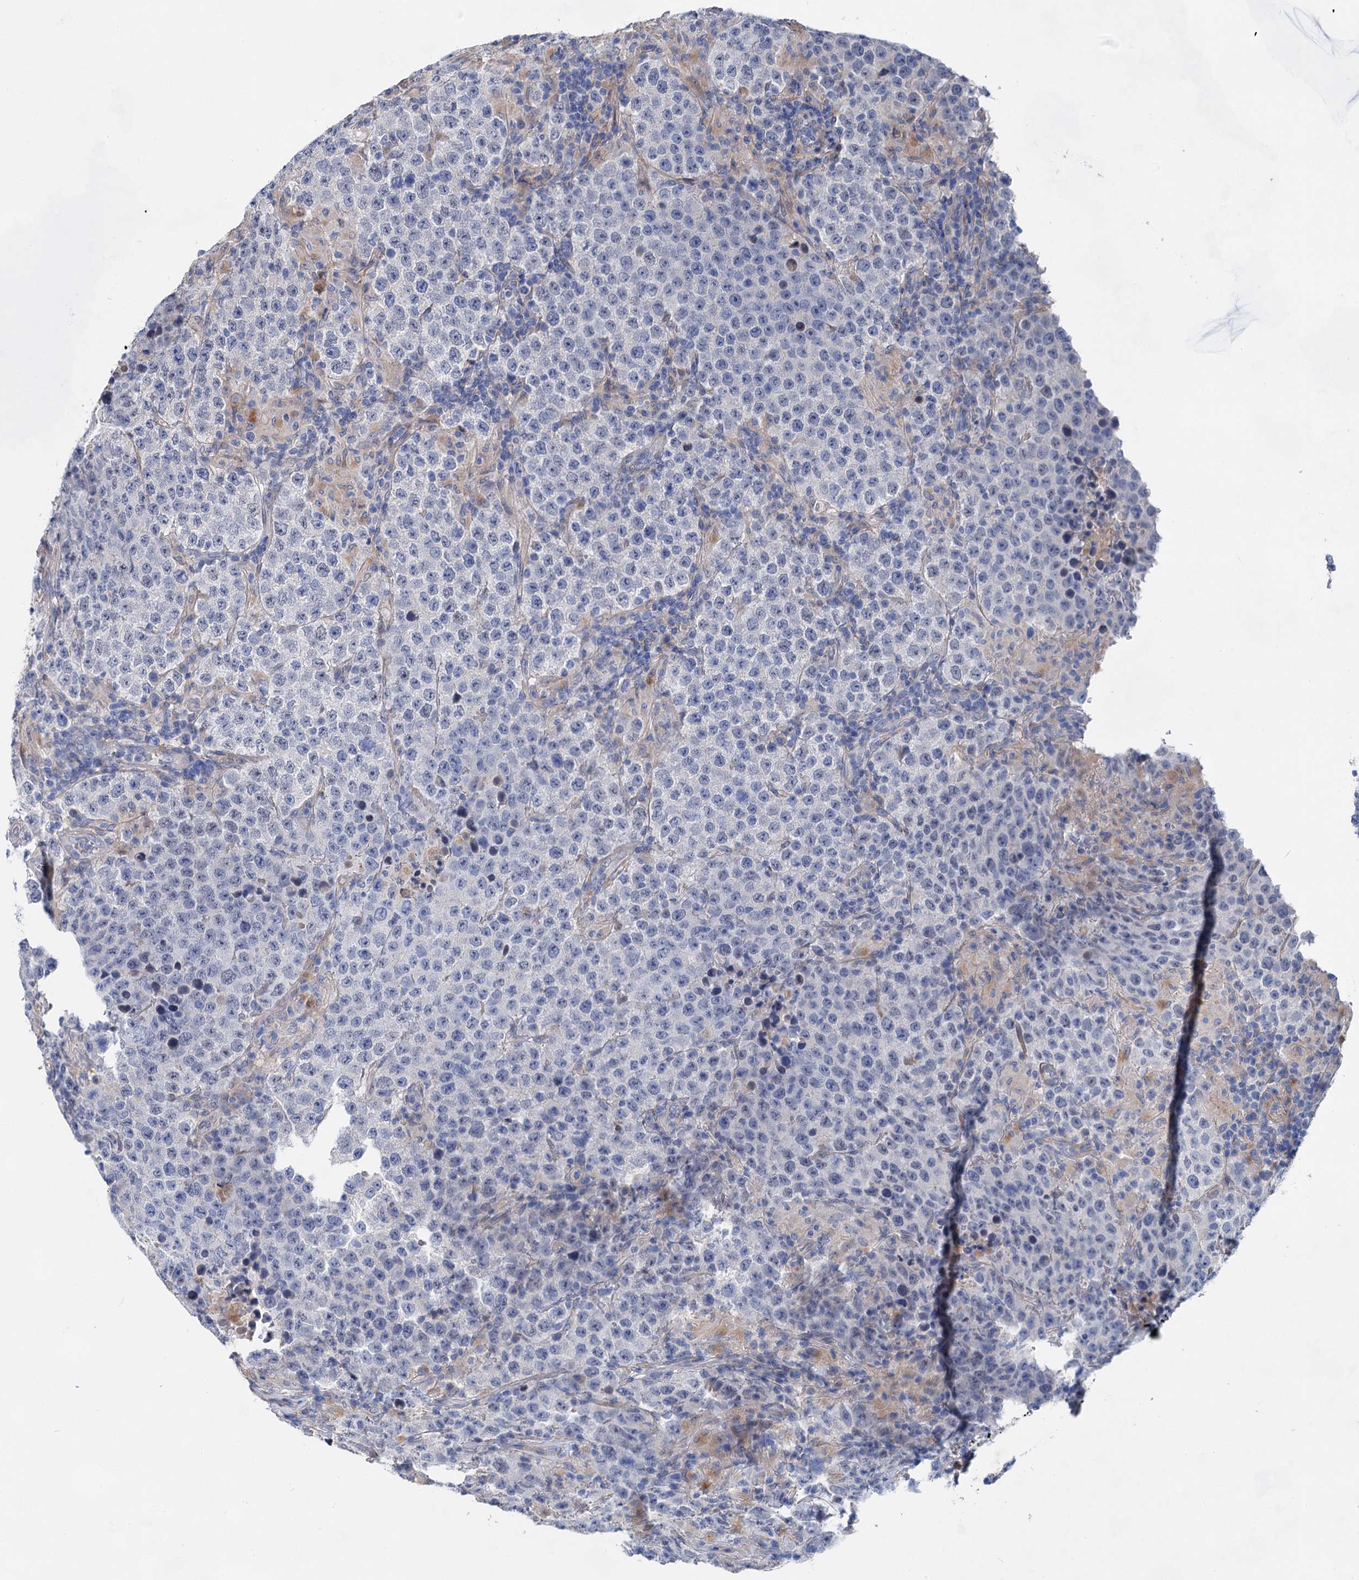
{"staining": {"intensity": "negative", "quantity": "none", "location": "none"}, "tissue": "testis cancer", "cell_type": "Tumor cells", "image_type": "cancer", "snomed": [{"axis": "morphology", "description": "Normal tissue, NOS"}, {"axis": "morphology", "description": "Urothelial carcinoma, High grade"}, {"axis": "morphology", "description": "Seminoma, NOS"}, {"axis": "morphology", "description": "Carcinoma, Embryonal, NOS"}, {"axis": "topography", "description": "Urinary bladder"}, {"axis": "topography", "description": "Testis"}], "caption": "A histopathology image of testis urothelial carcinoma (high-grade) stained for a protein reveals no brown staining in tumor cells.", "gene": "GPR155", "patient": {"sex": "male", "age": 41}}